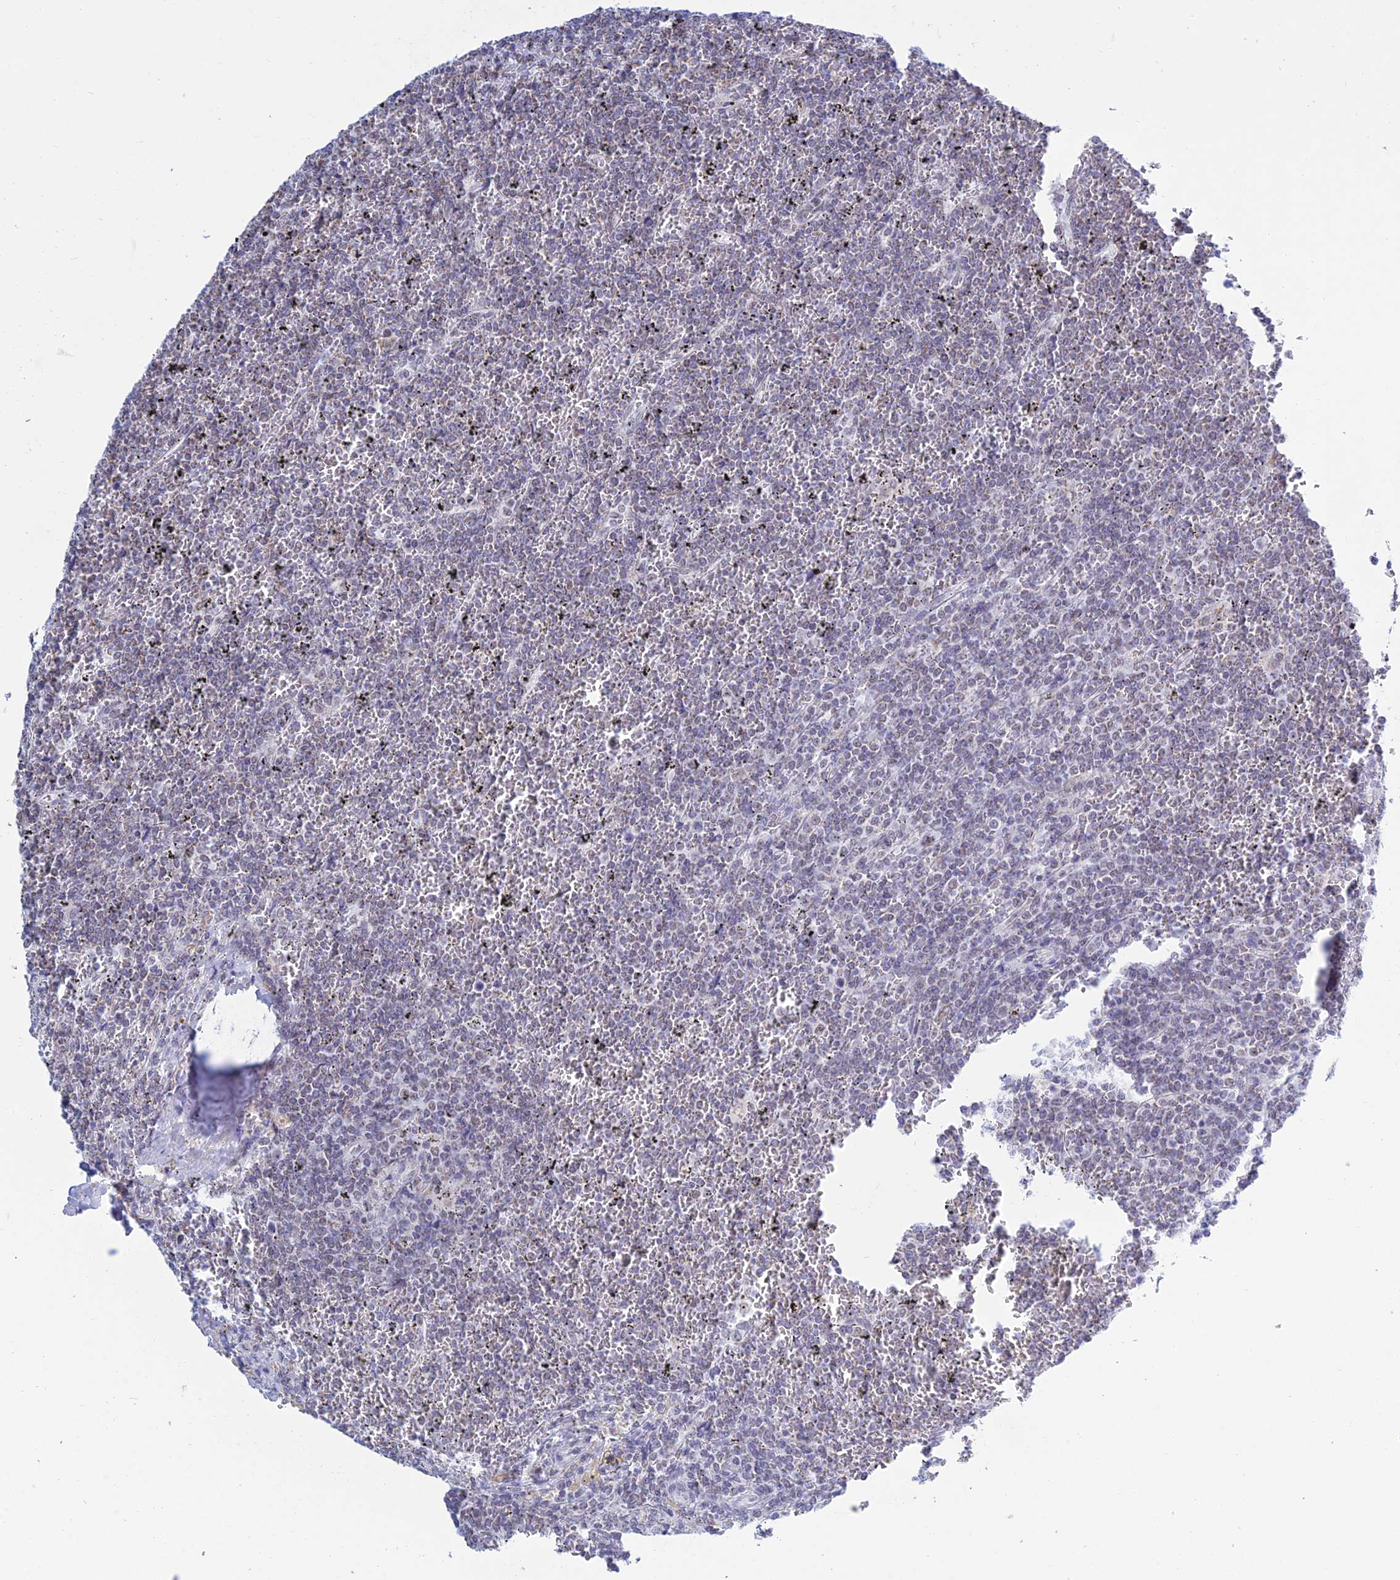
{"staining": {"intensity": "negative", "quantity": "none", "location": "none"}, "tissue": "lymphoma", "cell_type": "Tumor cells", "image_type": "cancer", "snomed": [{"axis": "morphology", "description": "Malignant lymphoma, non-Hodgkin's type, Low grade"}, {"axis": "topography", "description": "Spleen"}], "caption": "Protein analysis of lymphoma demonstrates no significant expression in tumor cells. (DAB IHC with hematoxylin counter stain).", "gene": "KLF14", "patient": {"sex": "female", "age": 19}}